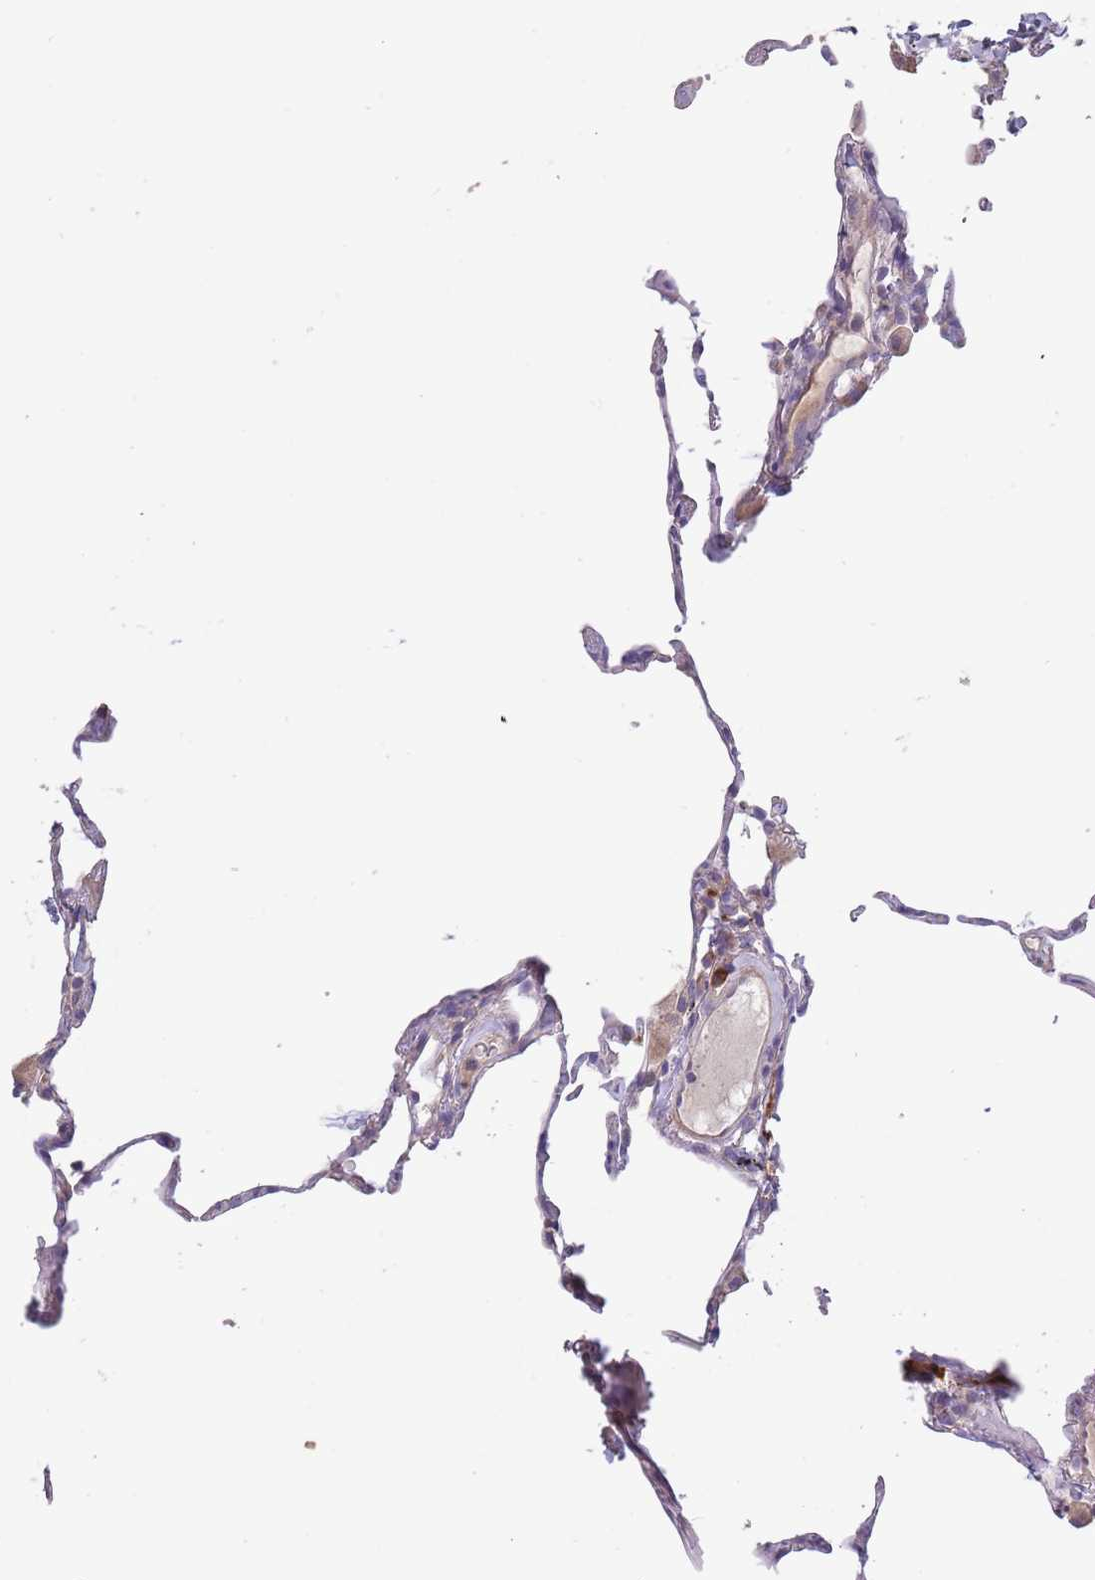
{"staining": {"intensity": "negative", "quantity": "none", "location": "none"}, "tissue": "lung", "cell_type": "Alveolar cells", "image_type": "normal", "snomed": [{"axis": "morphology", "description": "Normal tissue, NOS"}, {"axis": "topography", "description": "Lung"}], "caption": "Alveolar cells show no significant protein positivity in unremarkable lung.", "gene": "SUSD1", "patient": {"sex": "female", "age": 57}}